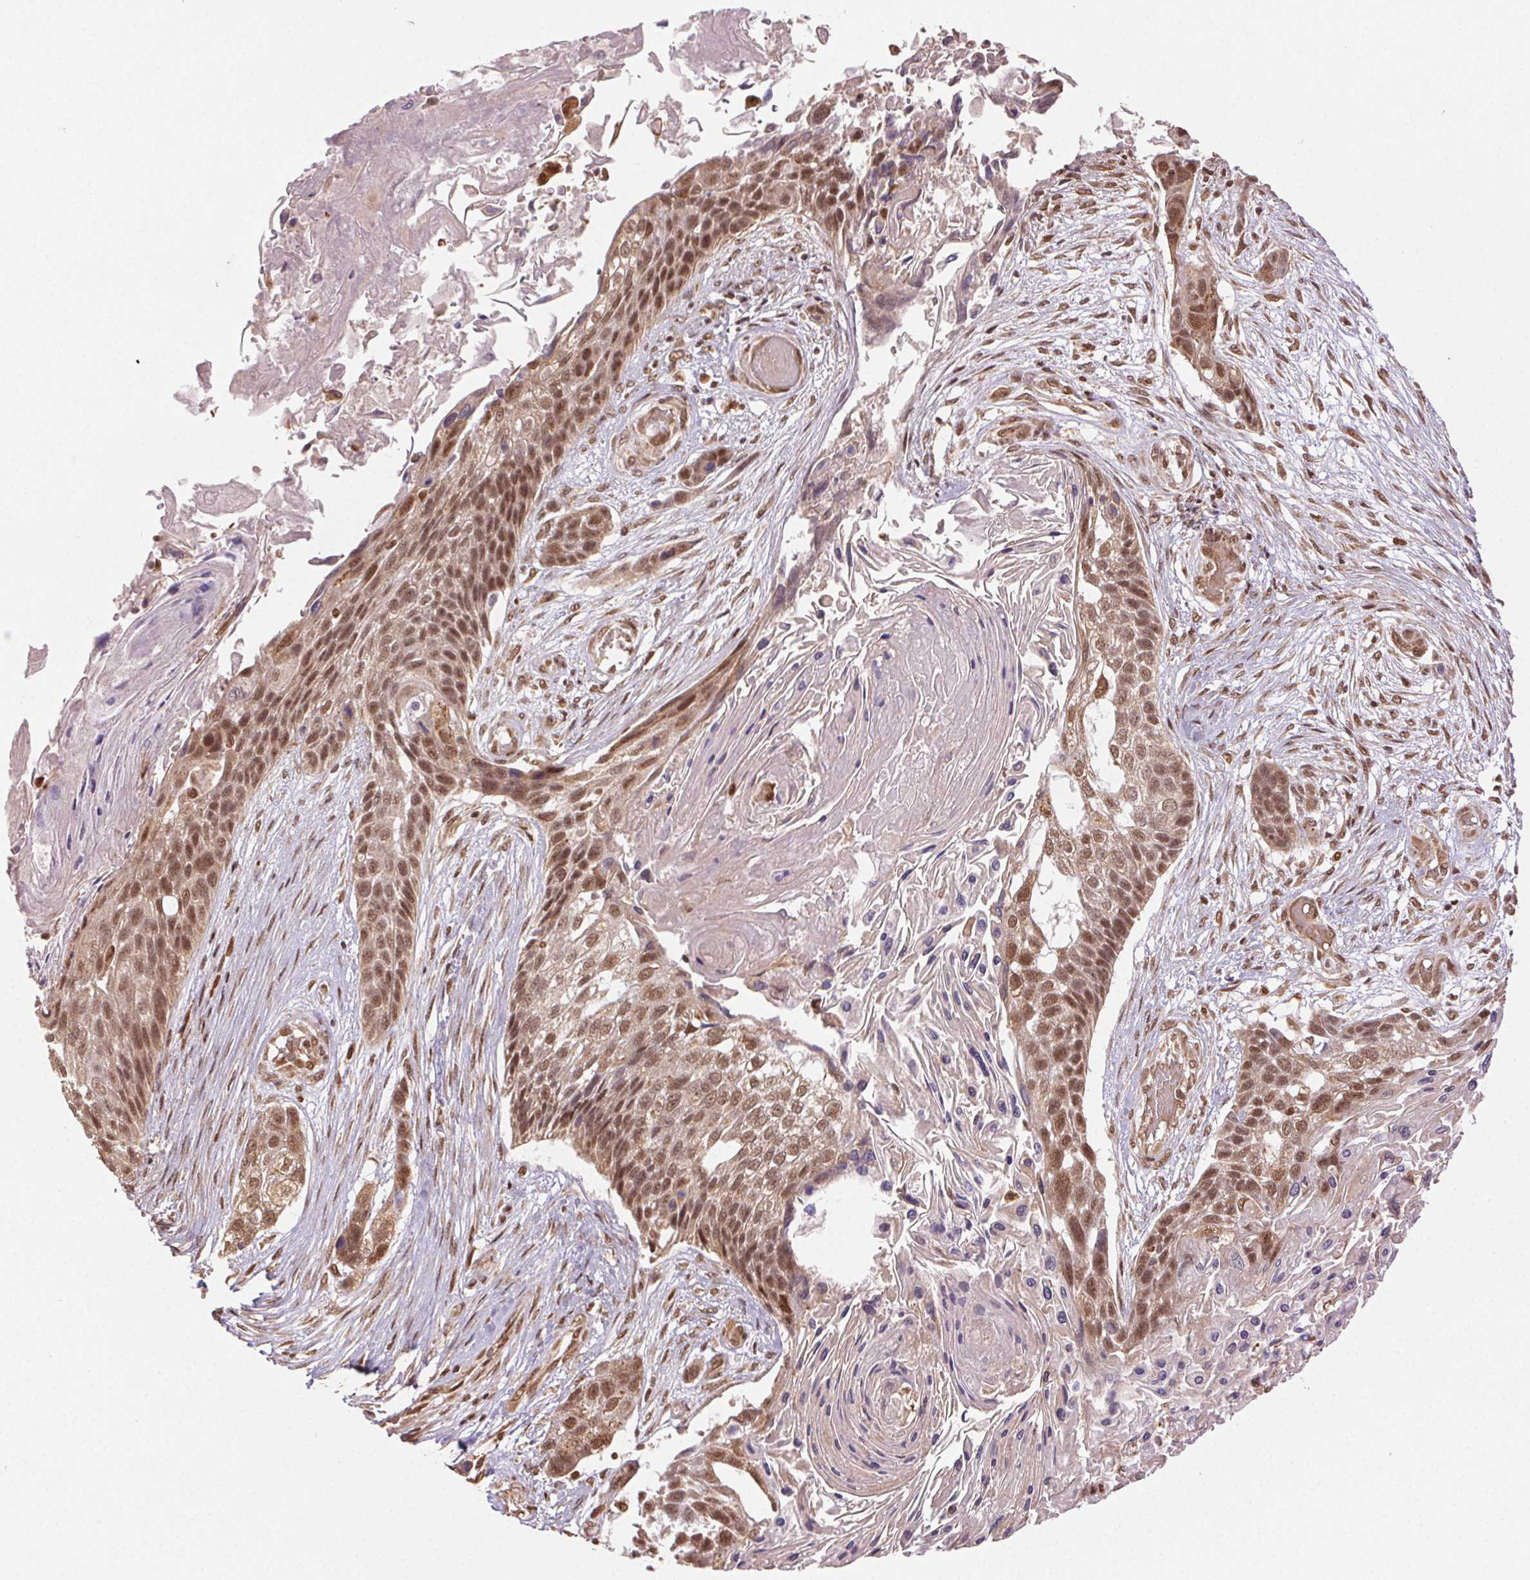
{"staining": {"intensity": "moderate", "quantity": ">75%", "location": "nuclear"}, "tissue": "lung cancer", "cell_type": "Tumor cells", "image_type": "cancer", "snomed": [{"axis": "morphology", "description": "Squamous cell carcinoma, NOS"}, {"axis": "topography", "description": "Lung"}], "caption": "Tumor cells show medium levels of moderate nuclear staining in about >75% of cells in lung cancer (squamous cell carcinoma).", "gene": "TREML4", "patient": {"sex": "male", "age": 69}}